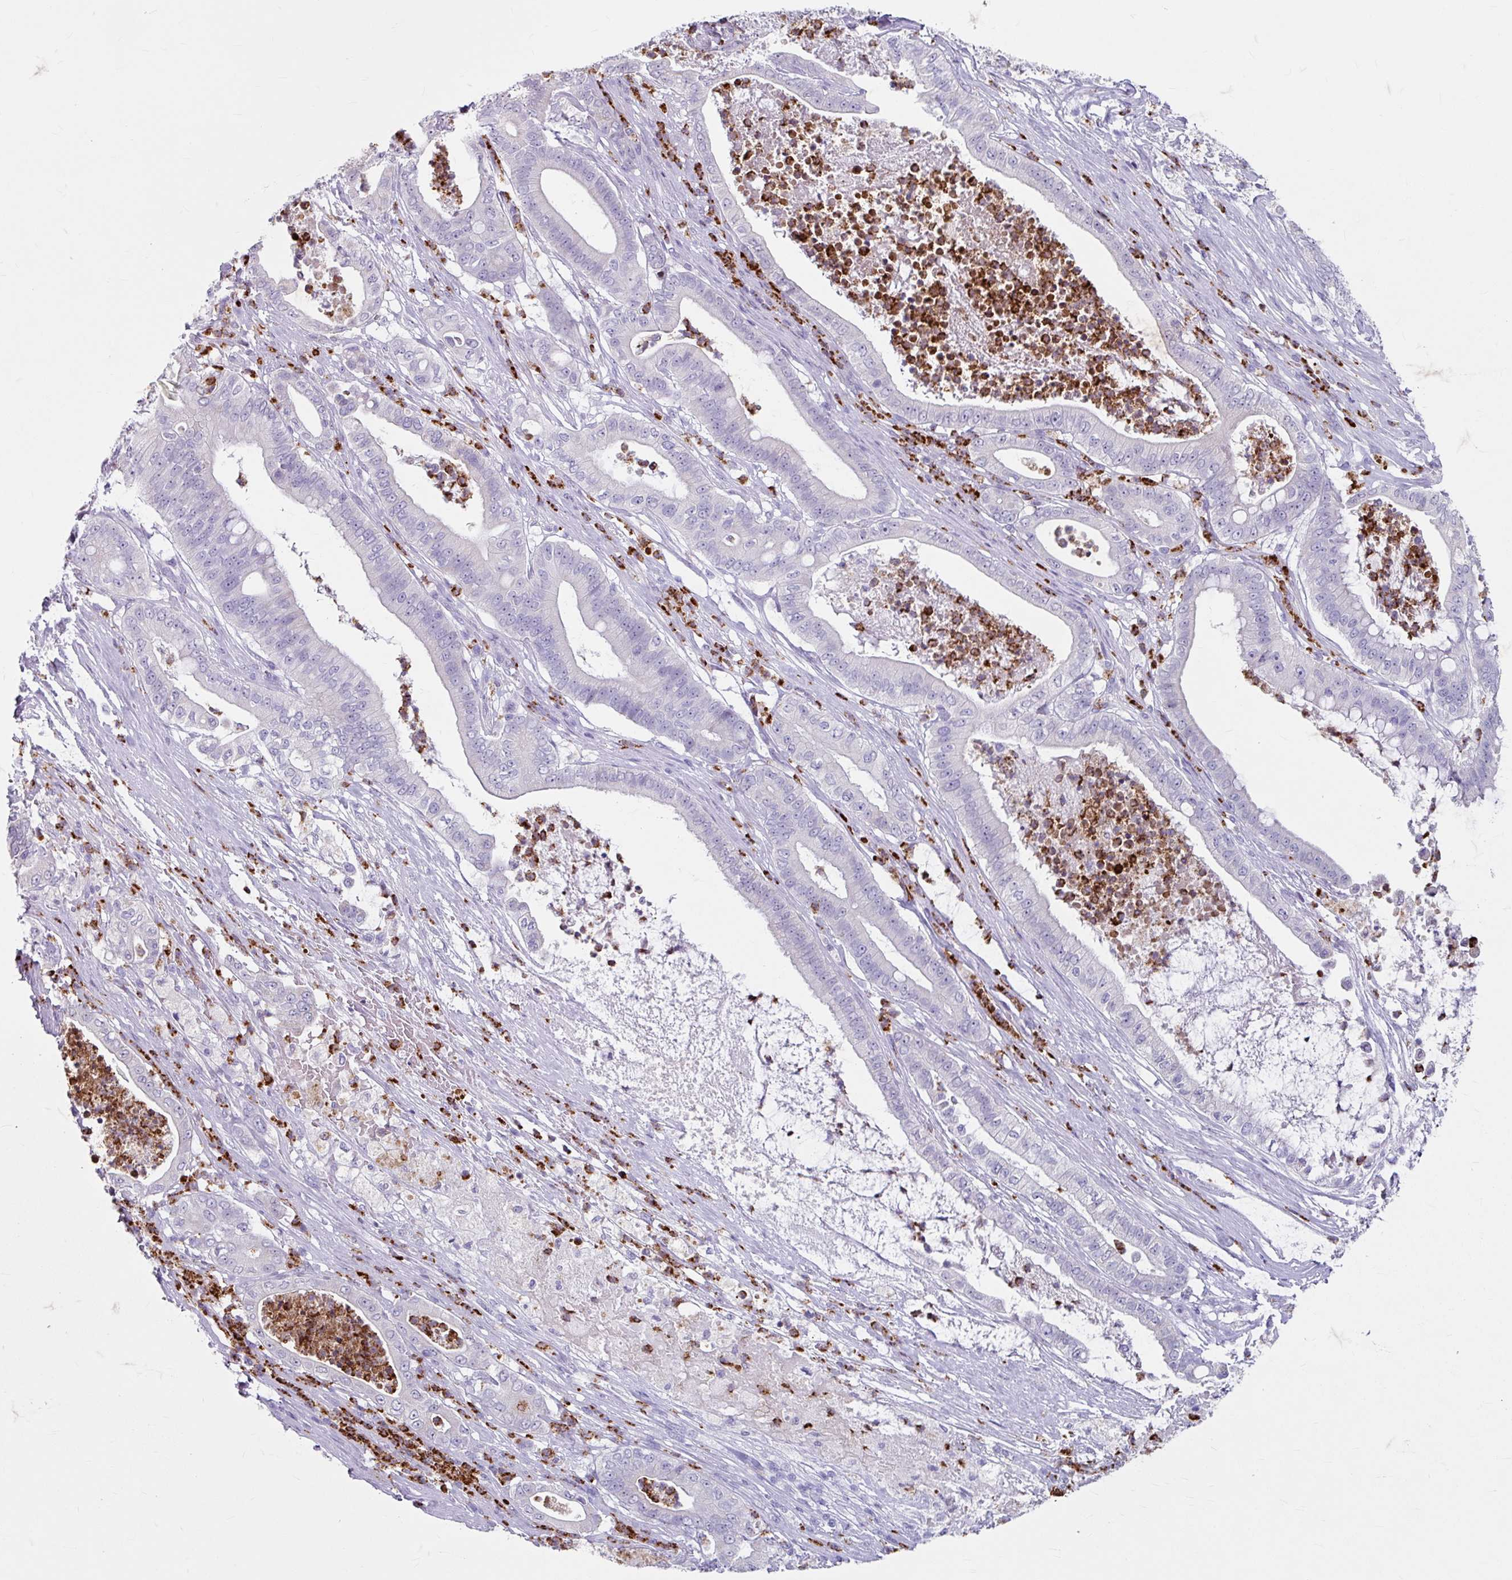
{"staining": {"intensity": "negative", "quantity": "none", "location": "none"}, "tissue": "pancreatic cancer", "cell_type": "Tumor cells", "image_type": "cancer", "snomed": [{"axis": "morphology", "description": "Adenocarcinoma, NOS"}, {"axis": "topography", "description": "Pancreas"}], "caption": "Immunohistochemistry (IHC) histopathology image of human pancreatic cancer (adenocarcinoma) stained for a protein (brown), which shows no staining in tumor cells.", "gene": "ANKRD1", "patient": {"sex": "male", "age": 71}}